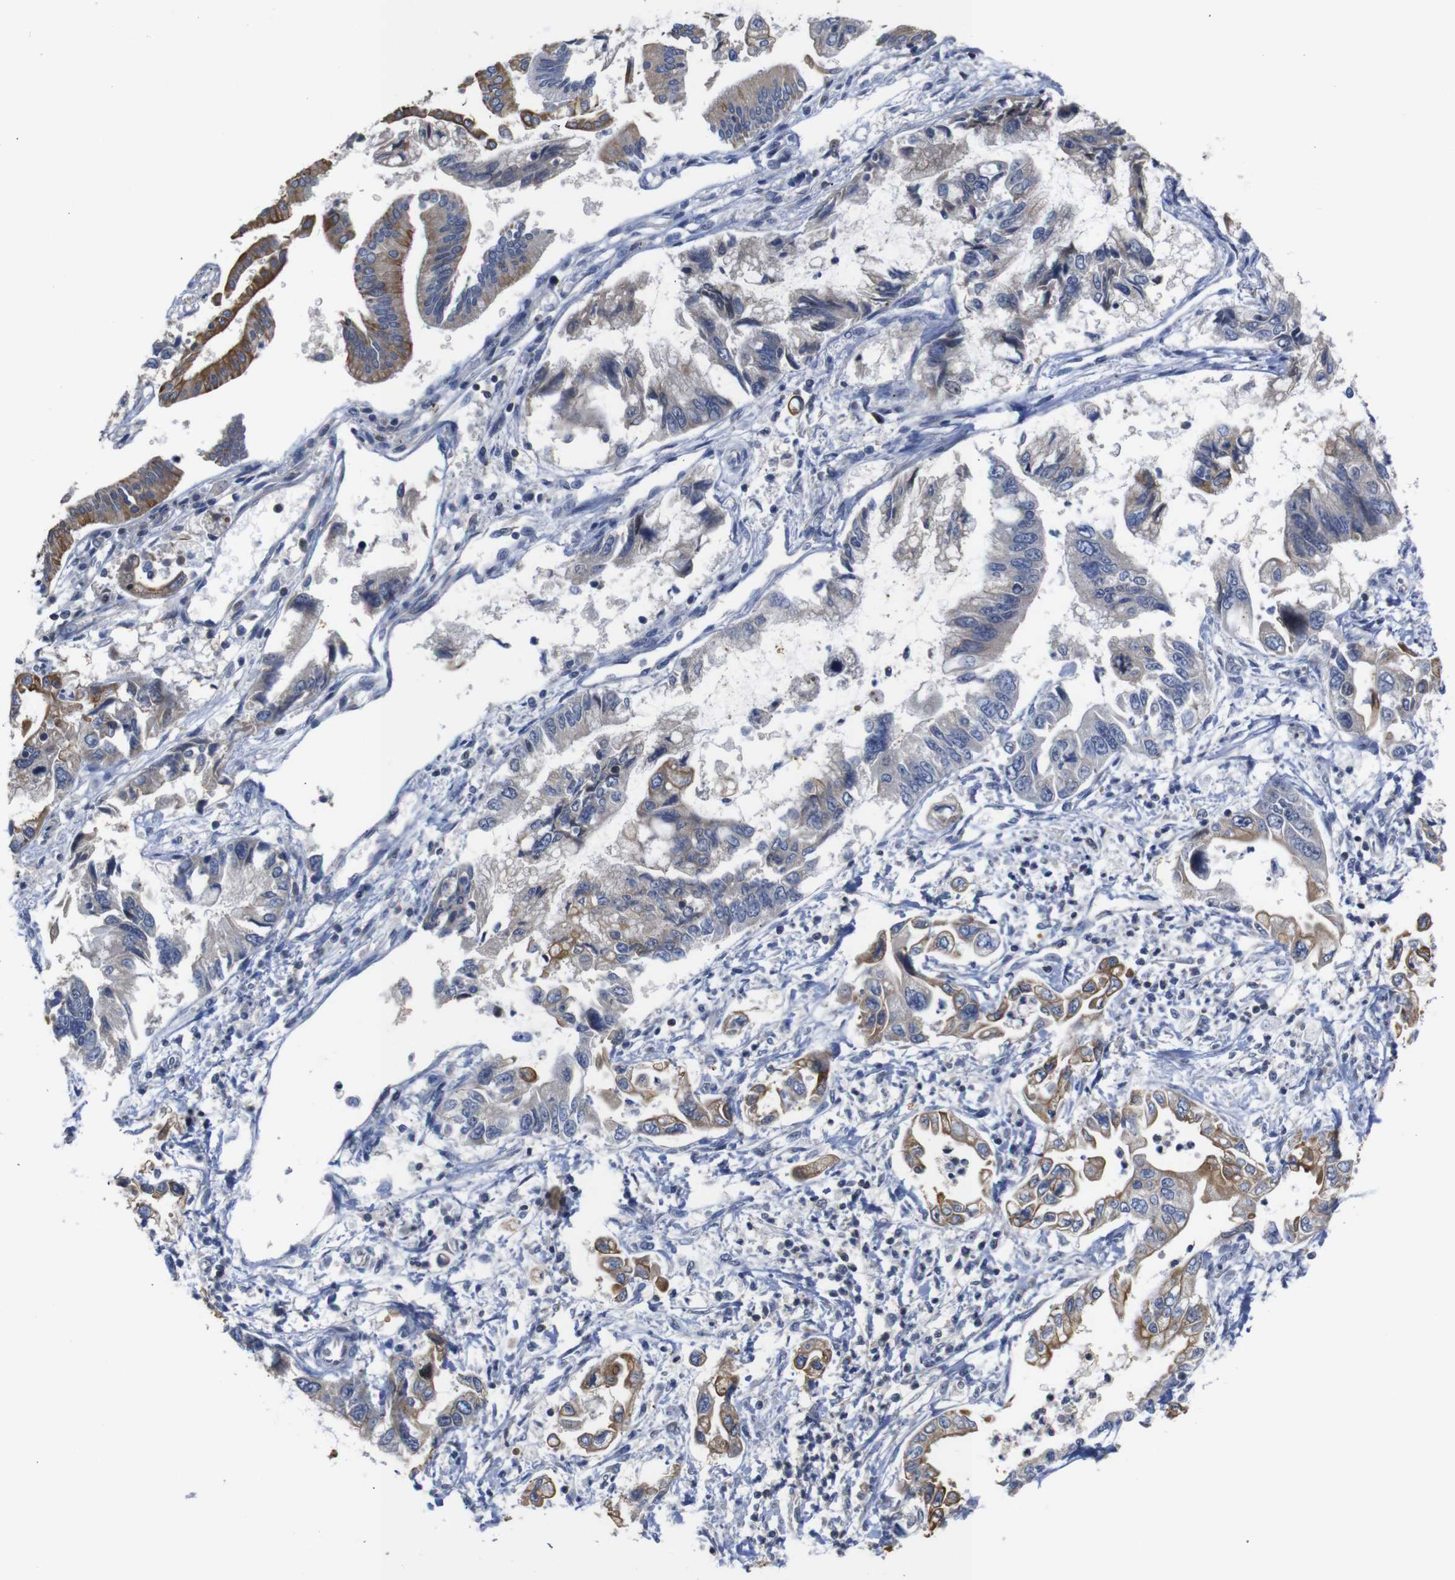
{"staining": {"intensity": "moderate", "quantity": "25%-75%", "location": "cytoplasmic/membranous"}, "tissue": "pancreatic cancer", "cell_type": "Tumor cells", "image_type": "cancer", "snomed": [{"axis": "morphology", "description": "Adenocarcinoma, NOS"}, {"axis": "topography", "description": "Pancreas"}], "caption": "A brown stain shows moderate cytoplasmic/membranous positivity of a protein in pancreatic cancer tumor cells. (Brightfield microscopy of DAB IHC at high magnification).", "gene": "BRWD3", "patient": {"sex": "male", "age": 56}}